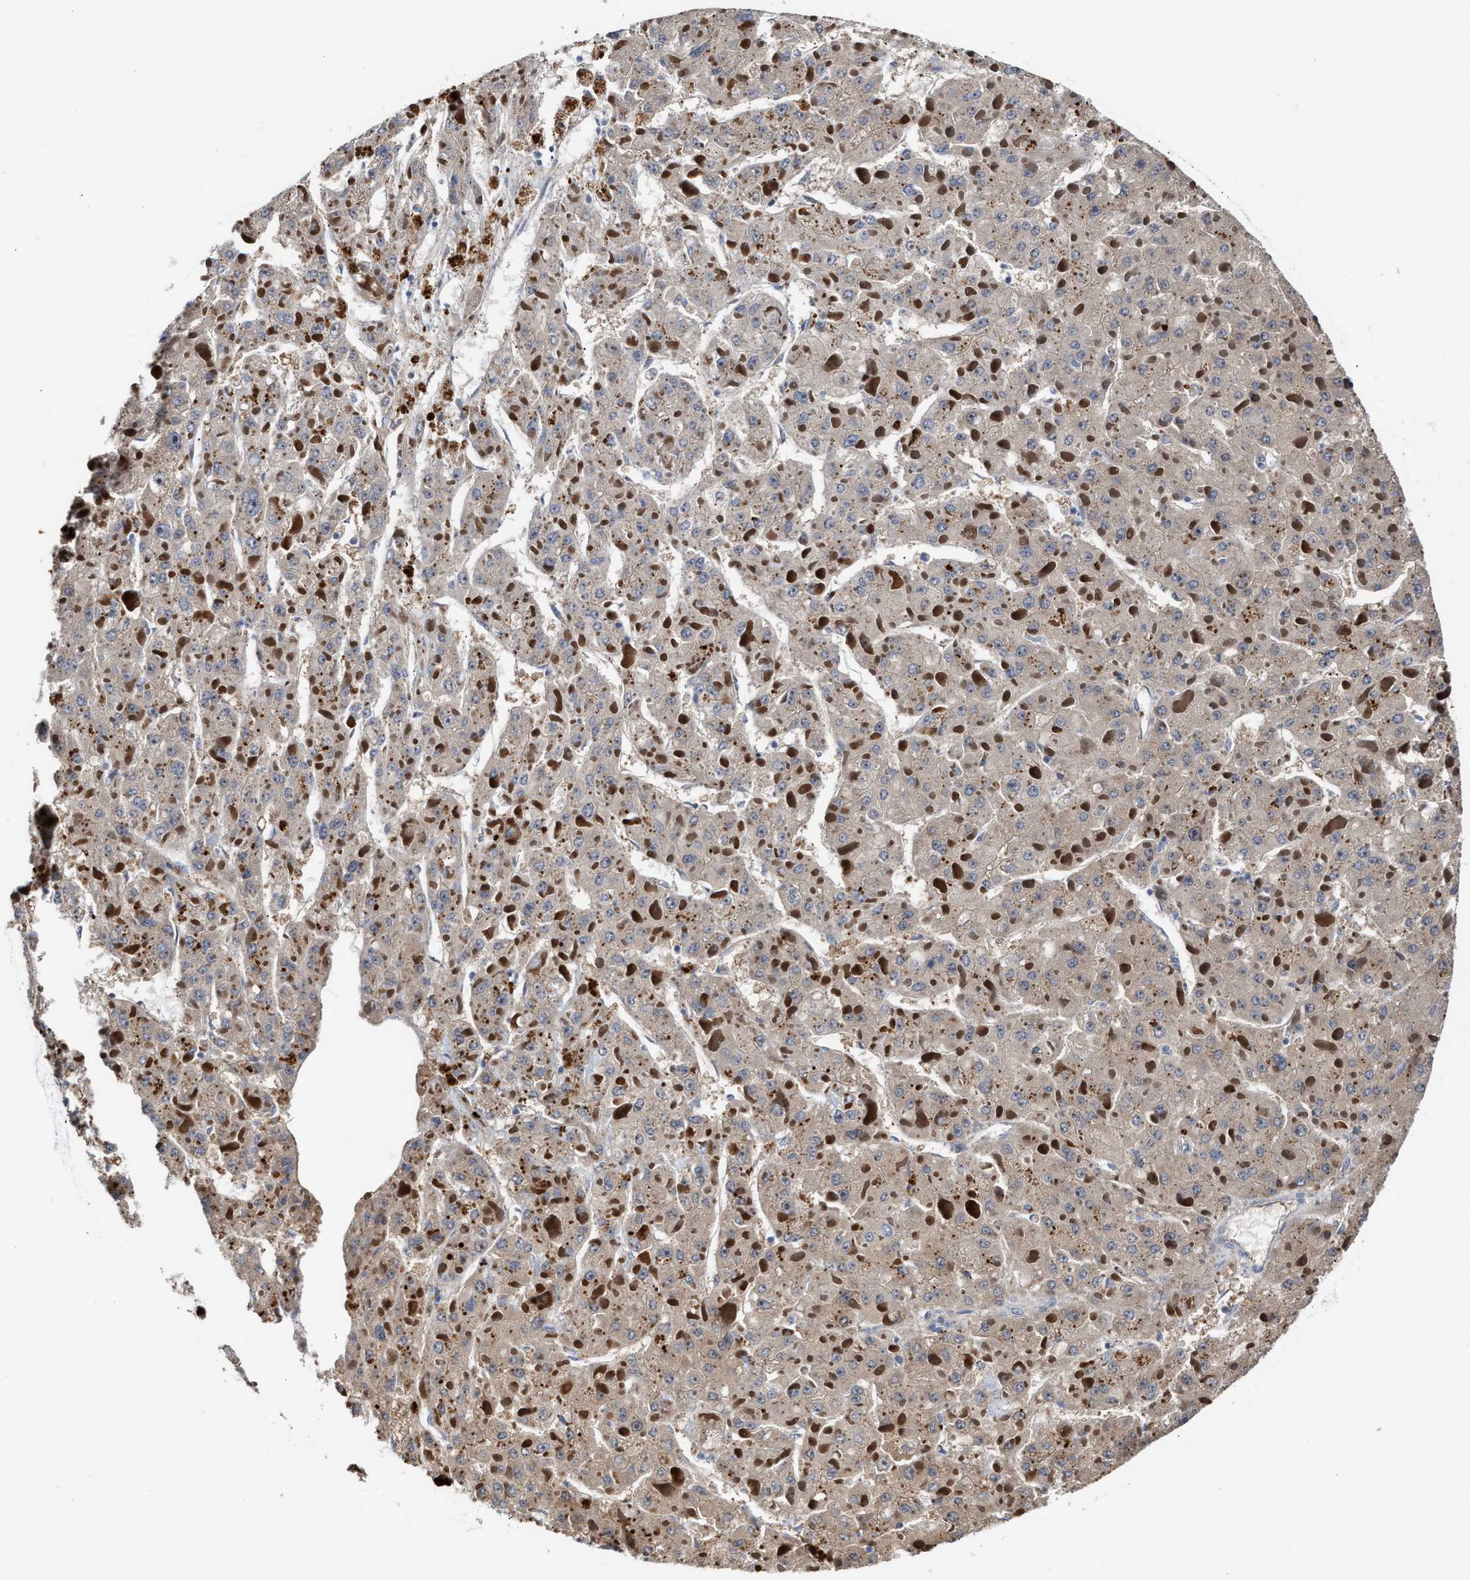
{"staining": {"intensity": "weak", "quantity": "25%-75%", "location": "cytoplasmic/membranous"}, "tissue": "liver cancer", "cell_type": "Tumor cells", "image_type": "cancer", "snomed": [{"axis": "morphology", "description": "Carcinoma, Hepatocellular, NOS"}, {"axis": "topography", "description": "Liver"}], "caption": "Human hepatocellular carcinoma (liver) stained with a protein marker exhibits weak staining in tumor cells.", "gene": "MECR", "patient": {"sex": "female", "age": 73}}